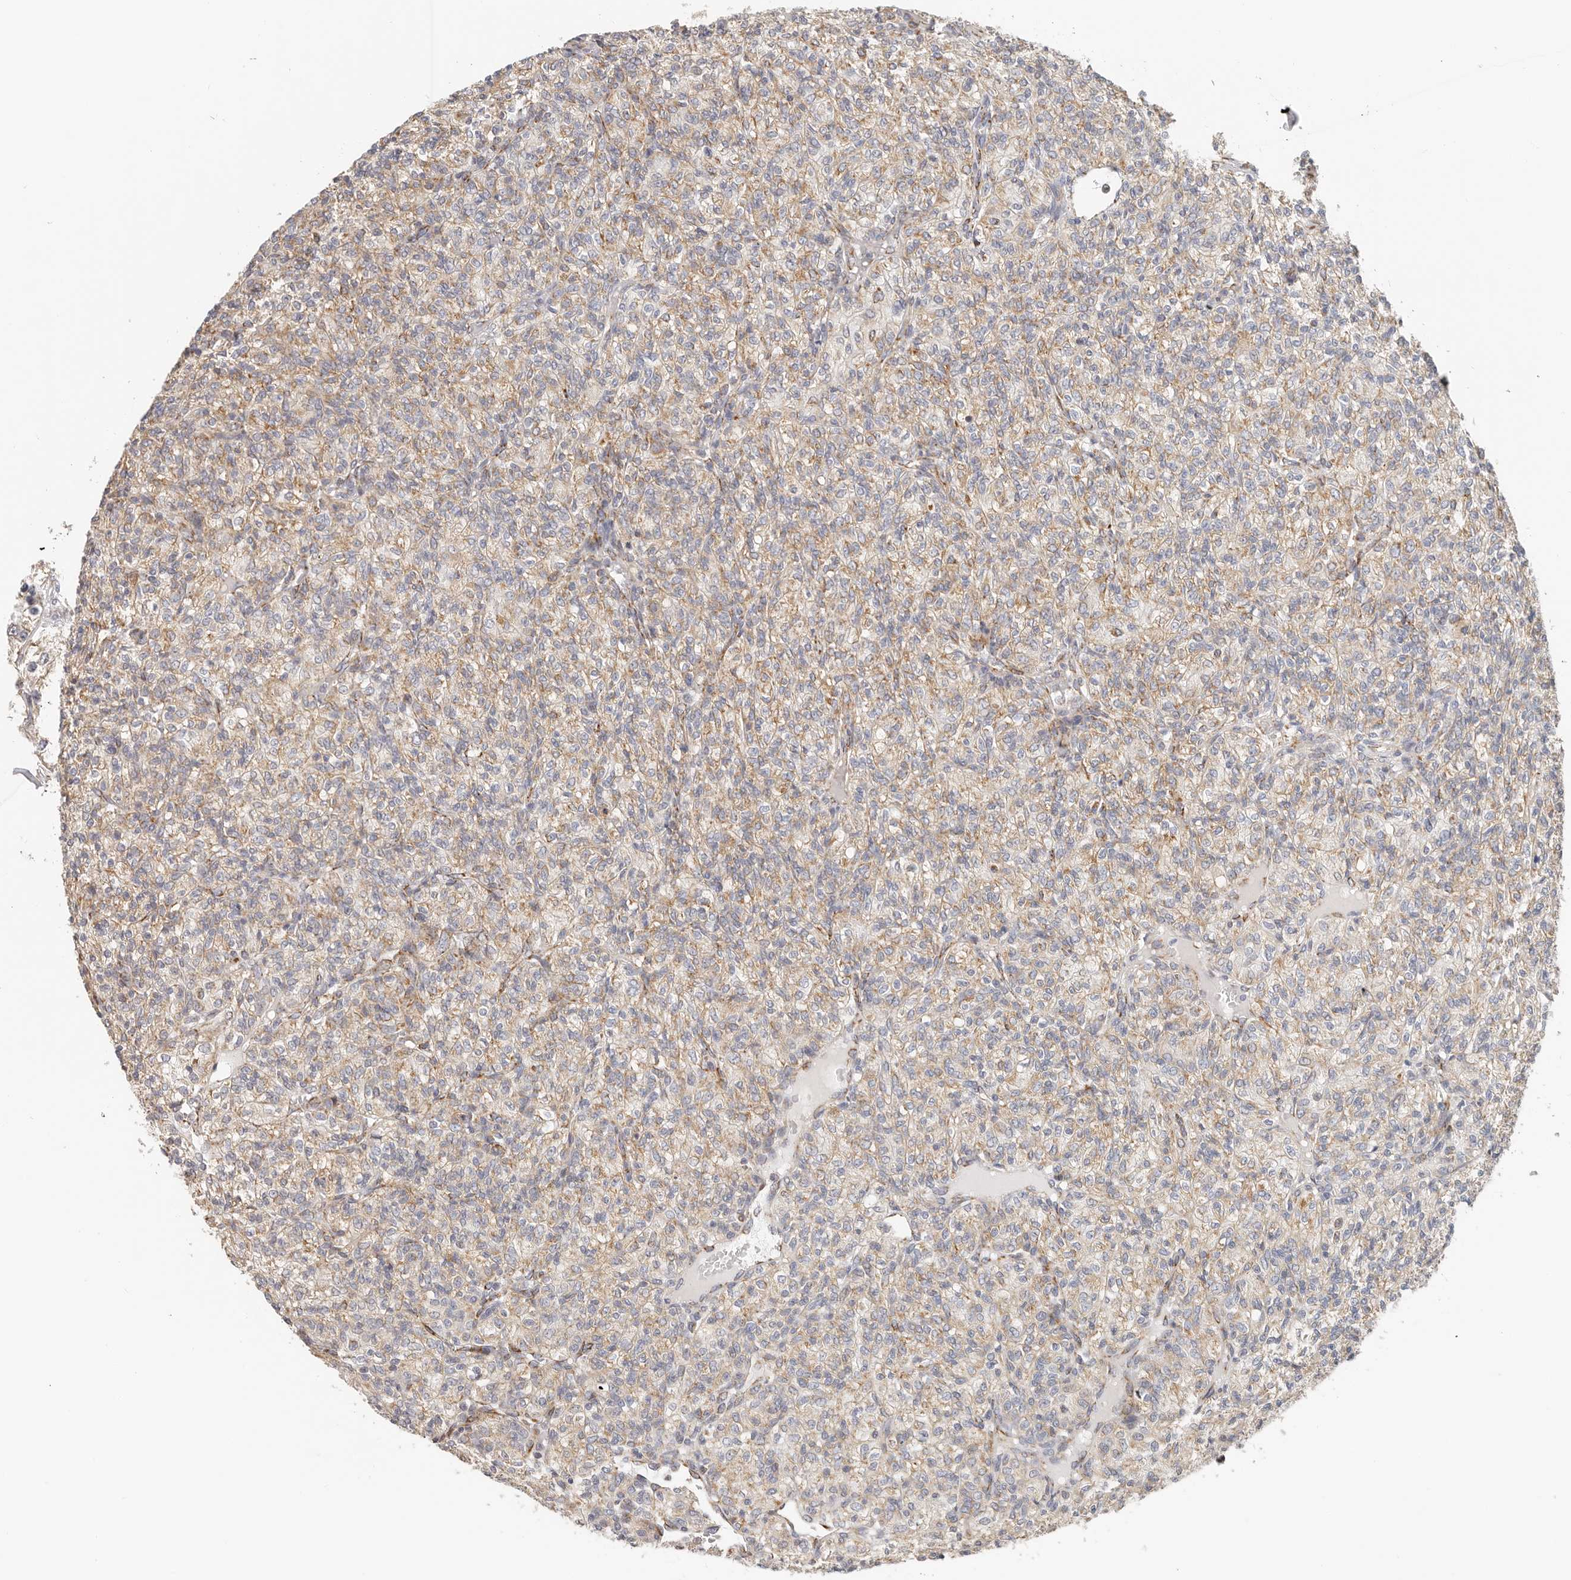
{"staining": {"intensity": "weak", "quantity": ">75%", "location": "cytoplasmic/membranous"}, "tissue": "renal cancer", "cell_type": "Tumor cells", "image_type": "cancer", "snomed": [{"axis": "morphology", "description": "Adenocarcinoma, NOS"}, {"axis": "topography", "description": "Kidney"}], "caption": "Protein analysis of renal cancer tissue displays weak cytoplasmic/membranous staining in approximately >75% of tumor cells.", "gene": "AFDN", "patient": {"sex": "male", "age": 77}}